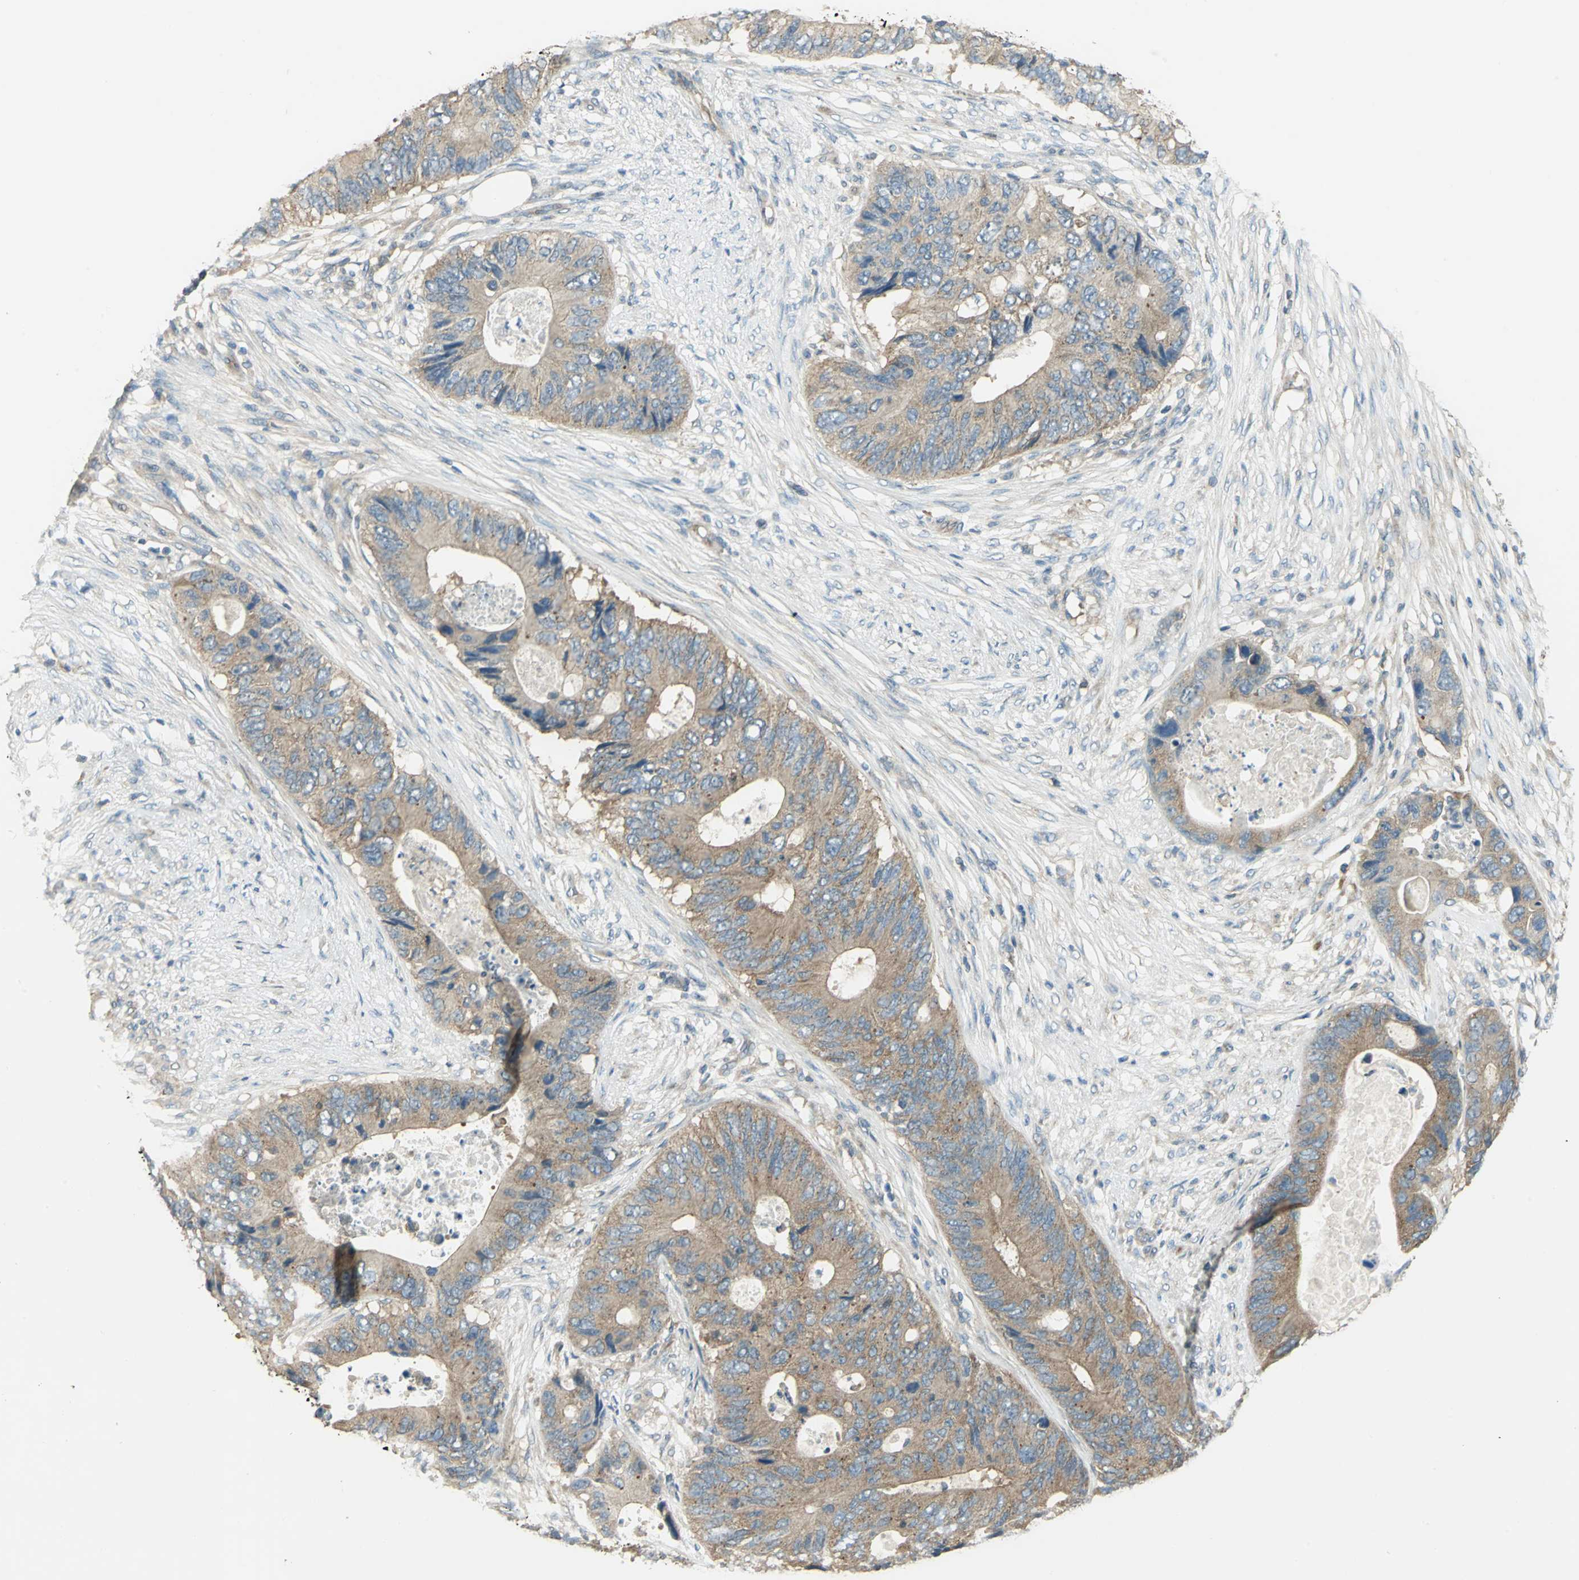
{"staining": {"intensity": "moderate", "quantity": ">75%", "location": "cytoplasmic/membranous"}, "tissue": "colorectal cancer", "cell_type": "Tumor cells", "image_type": "cancer", "snomed": [{"axis": "morphology", "description": "Adenocarcinoma, NOS"}, {"axis": "topography", "description": "Colon"}], "caption": "Immunohistochemical staining of human adenocarcinoma (colorectal) displays medium levels of moderate cytoplasmic/membranous protein expression in approximately >75% of tumor cells.", "gene": "SHC2", "patient": {"sex": "male", "age": 71}}